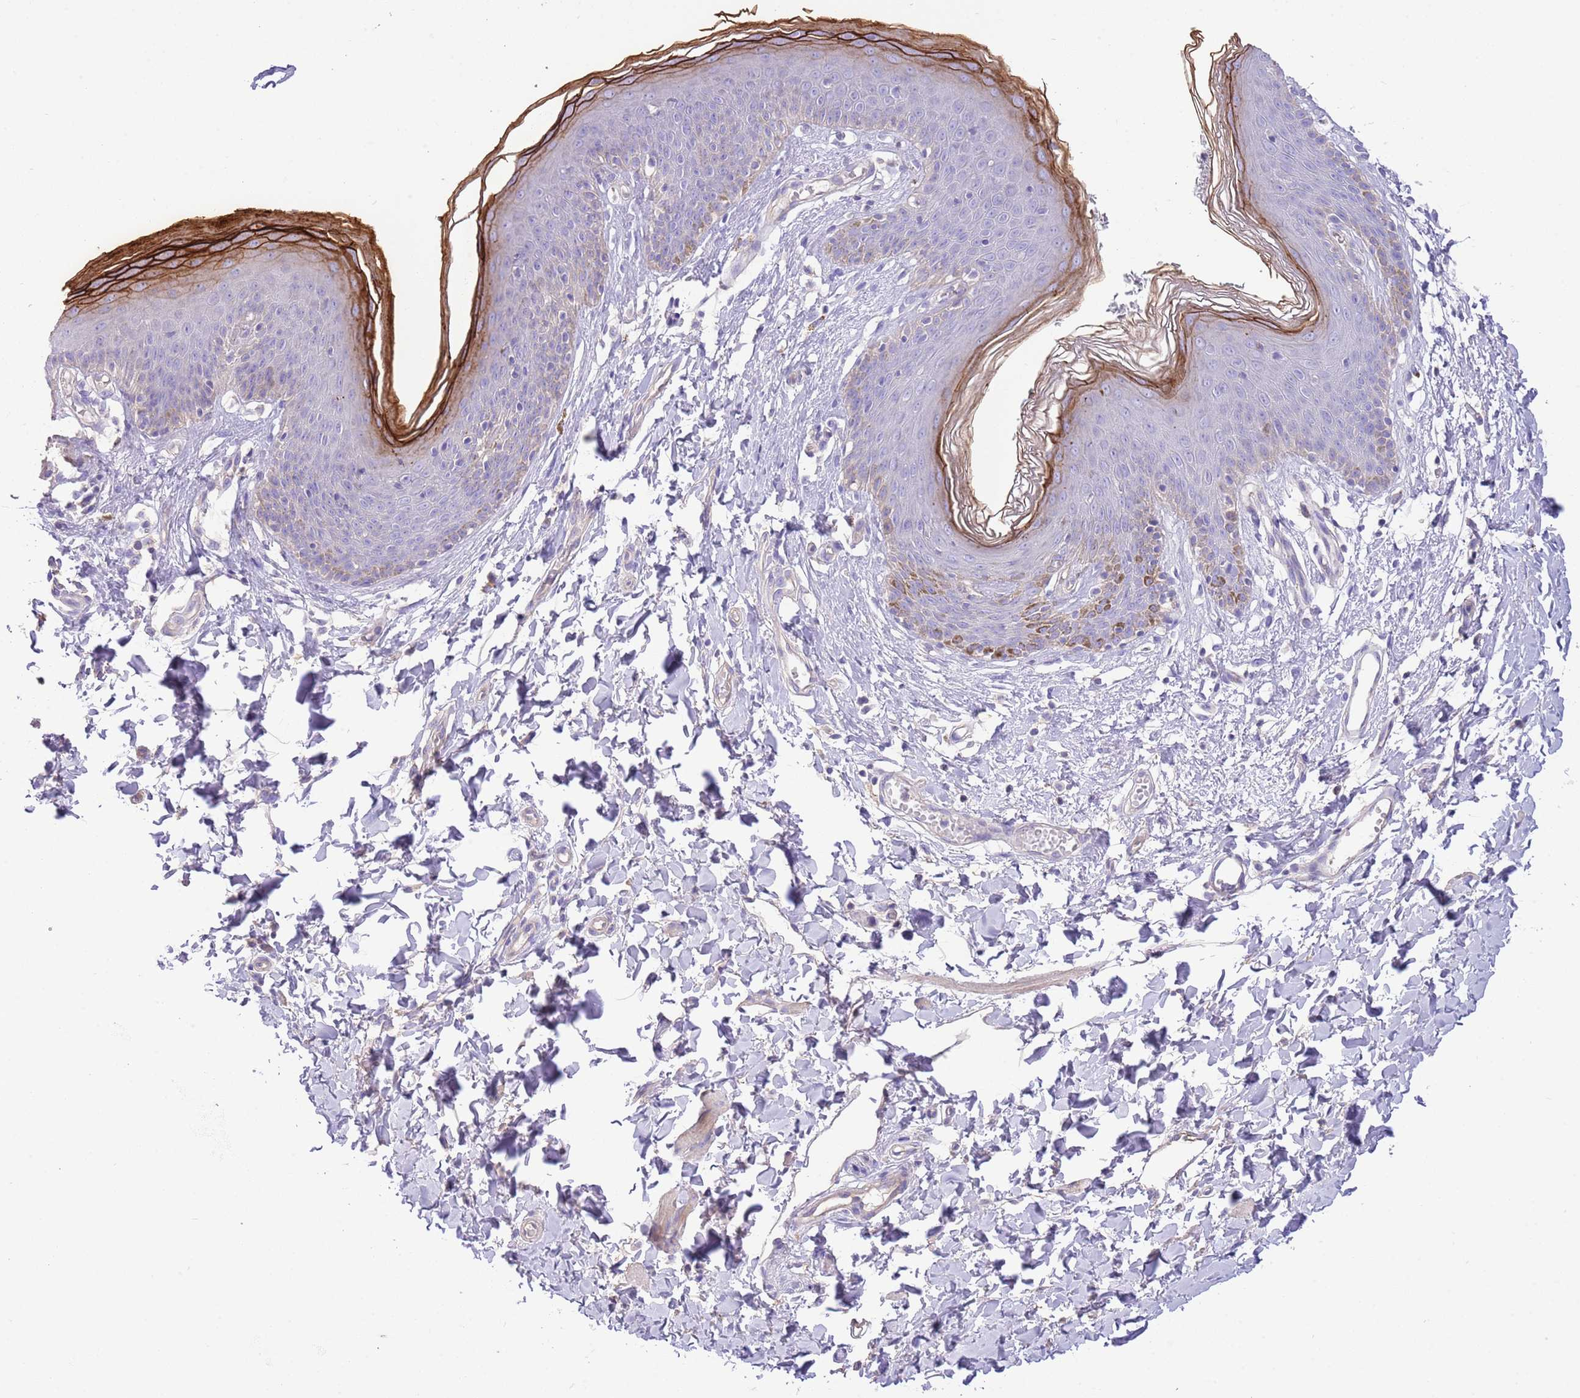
{"staining": {"intensity": "strong", "quantity": "<25%", "location": "cytoplasmic/membranous"}, "tissue": "skin", "cell_type": "Epidermal cells", "image_type": "normal", "snomed": [{"axis": "morphology", "description": "Normal tissue, NOS"}, {"axis": "topography", "description": "Vulva"}], "caption": "Immunohistochemical staining of unremarkable skin reveals <25% levels of strong cytoplasmic/membranous protein staining in approximately <25% of epidermal cells.", "gene": "SFTPA1", "patient": {"sex": "female", "age": 66}}